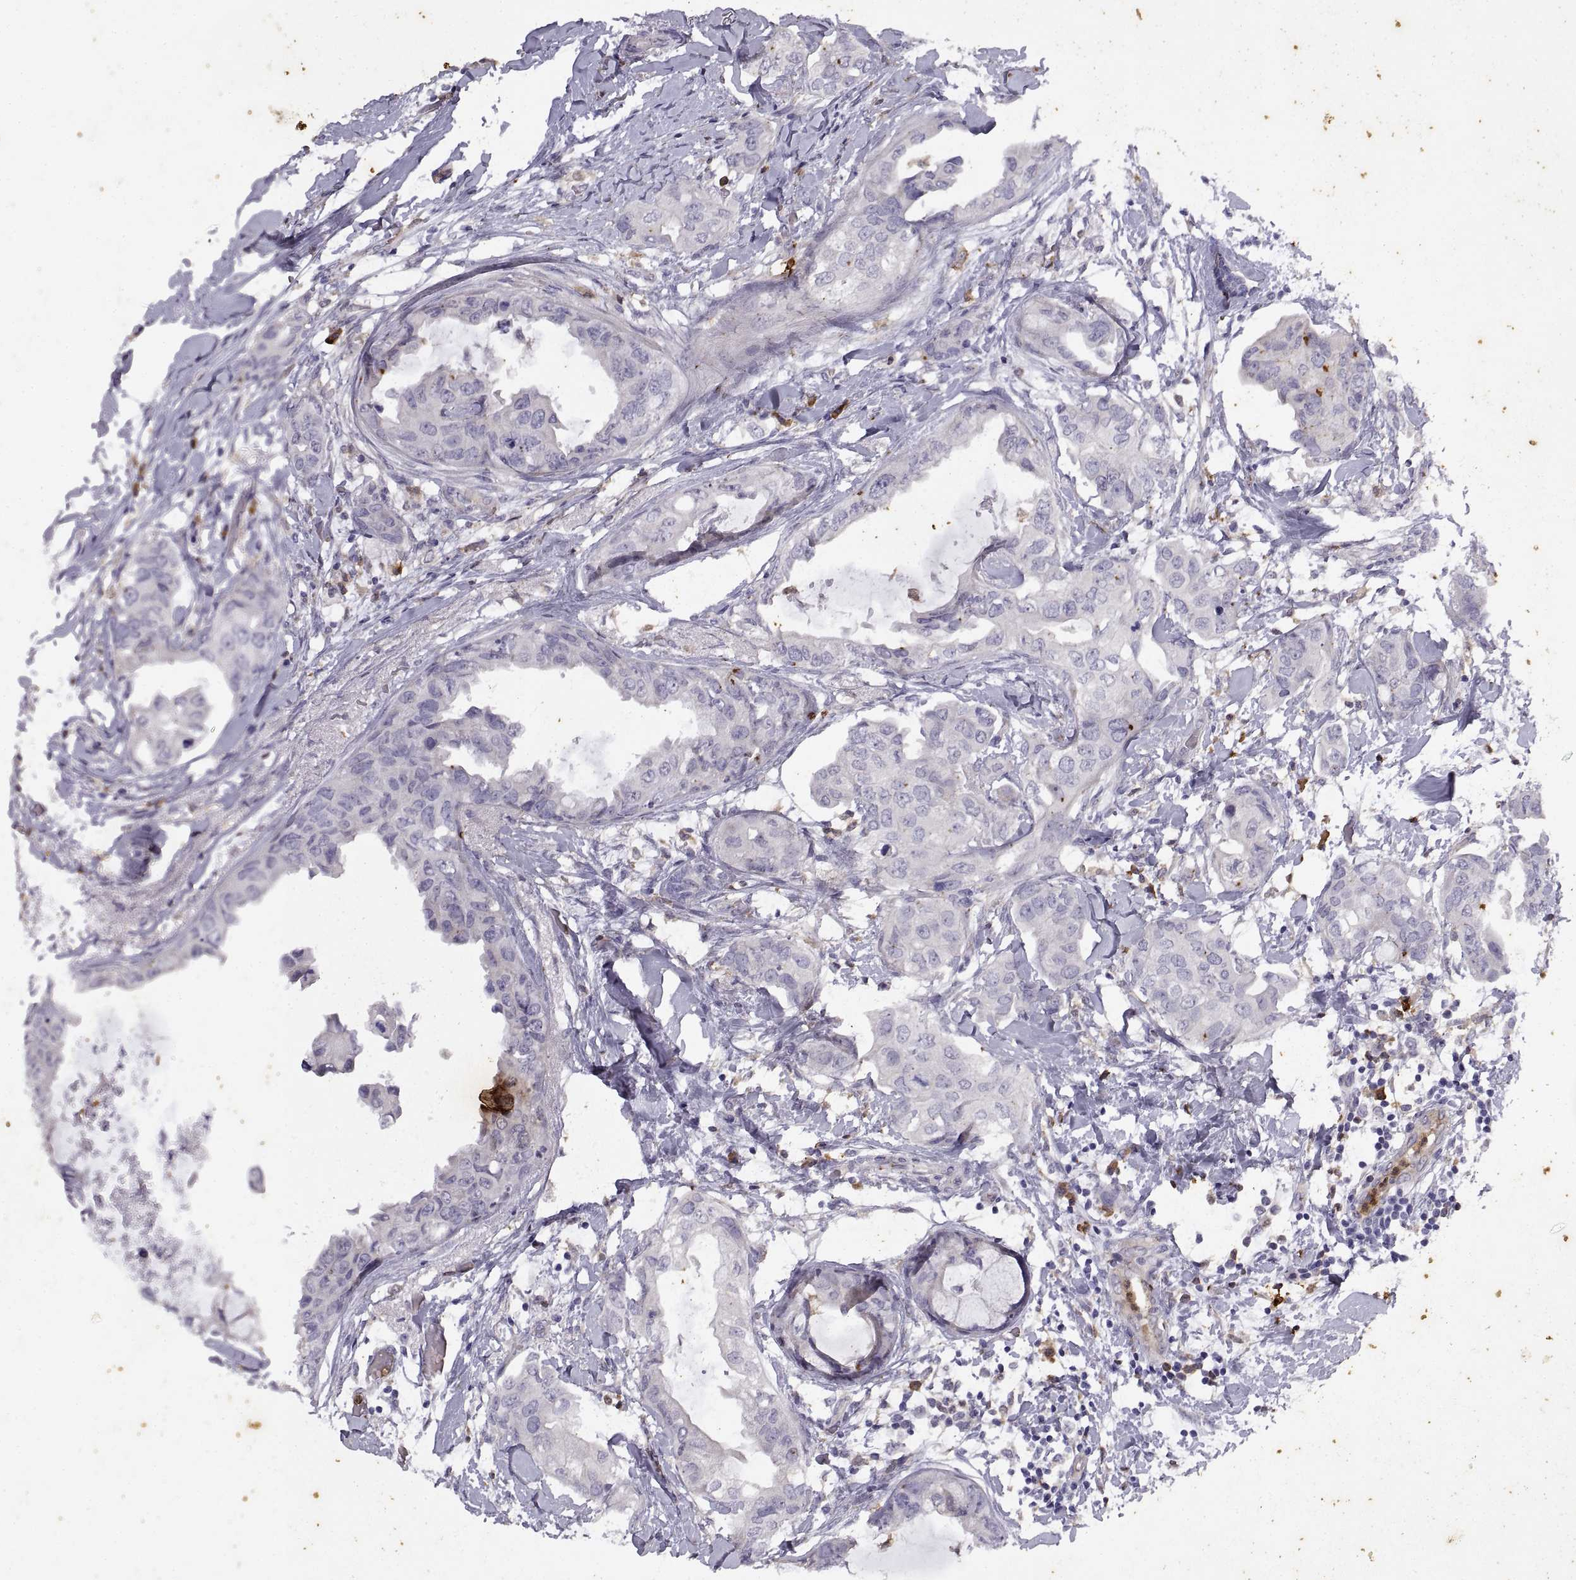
{"staining": {"intensity": "negative", "quantity": "none", "location": "none"}, "tissue": "breast cancer", "cell_type": "Tumor cells", "image_type": "cancer", "snomed": [{"axis": "morphology", "description": "Normal tissue, NOS"}, {"axis": "morphology", "description": "Duct carcinoma"}, {"axis": "topography", "description": "Breast"}], "caption": "The immunohistochemistry (IHC) photomicrograph has no significant positivity in tumor cells of breast cancer tissue.", "gene": "DOK3", "patient": {"sex": "female", "age": 40}}